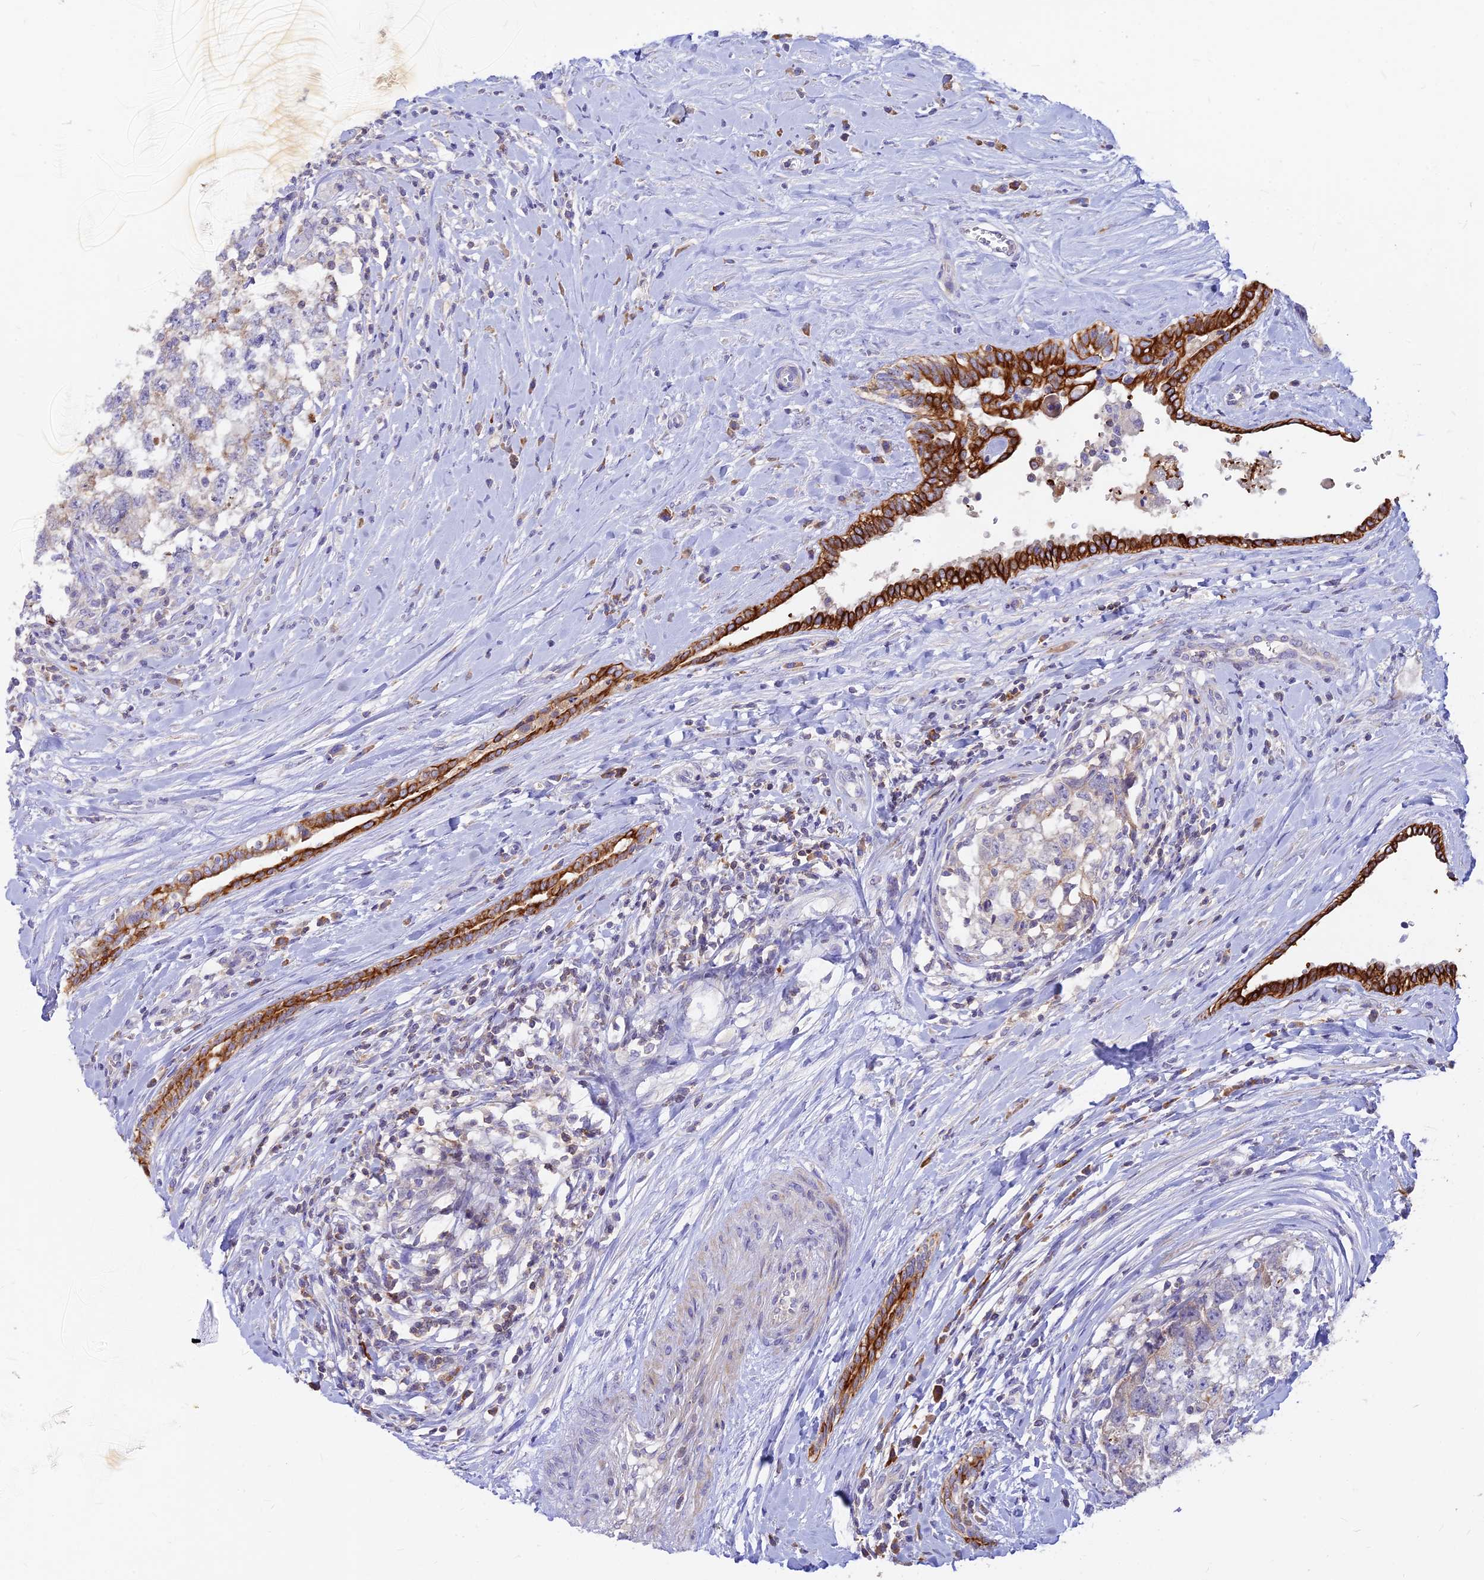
{"staining": {"intensity": "weak", "quantity": "<25%", "location": "cytoplasmic/membranous"}, "tissue": "testis cancer", "cell_type": "Tumor cells", "image_type": "cancer", "snomed": [{"axis": "morphology", "description": "Seminoma, NOS"}, {"axis": "morphology", "description": "Carcinoma, Embryonal, NOS"}, {"axis": "topography", "description": "Testis"}], "caption": "Embryonal carcinoma (testis) was stained to show a protein in brown. There is no significant expression in tumor cells. (DAB immunohistochemistry with hematoxylin counter stain).", "gene": "DENND2D", "patient": {"sex": "male", "age": 29}}